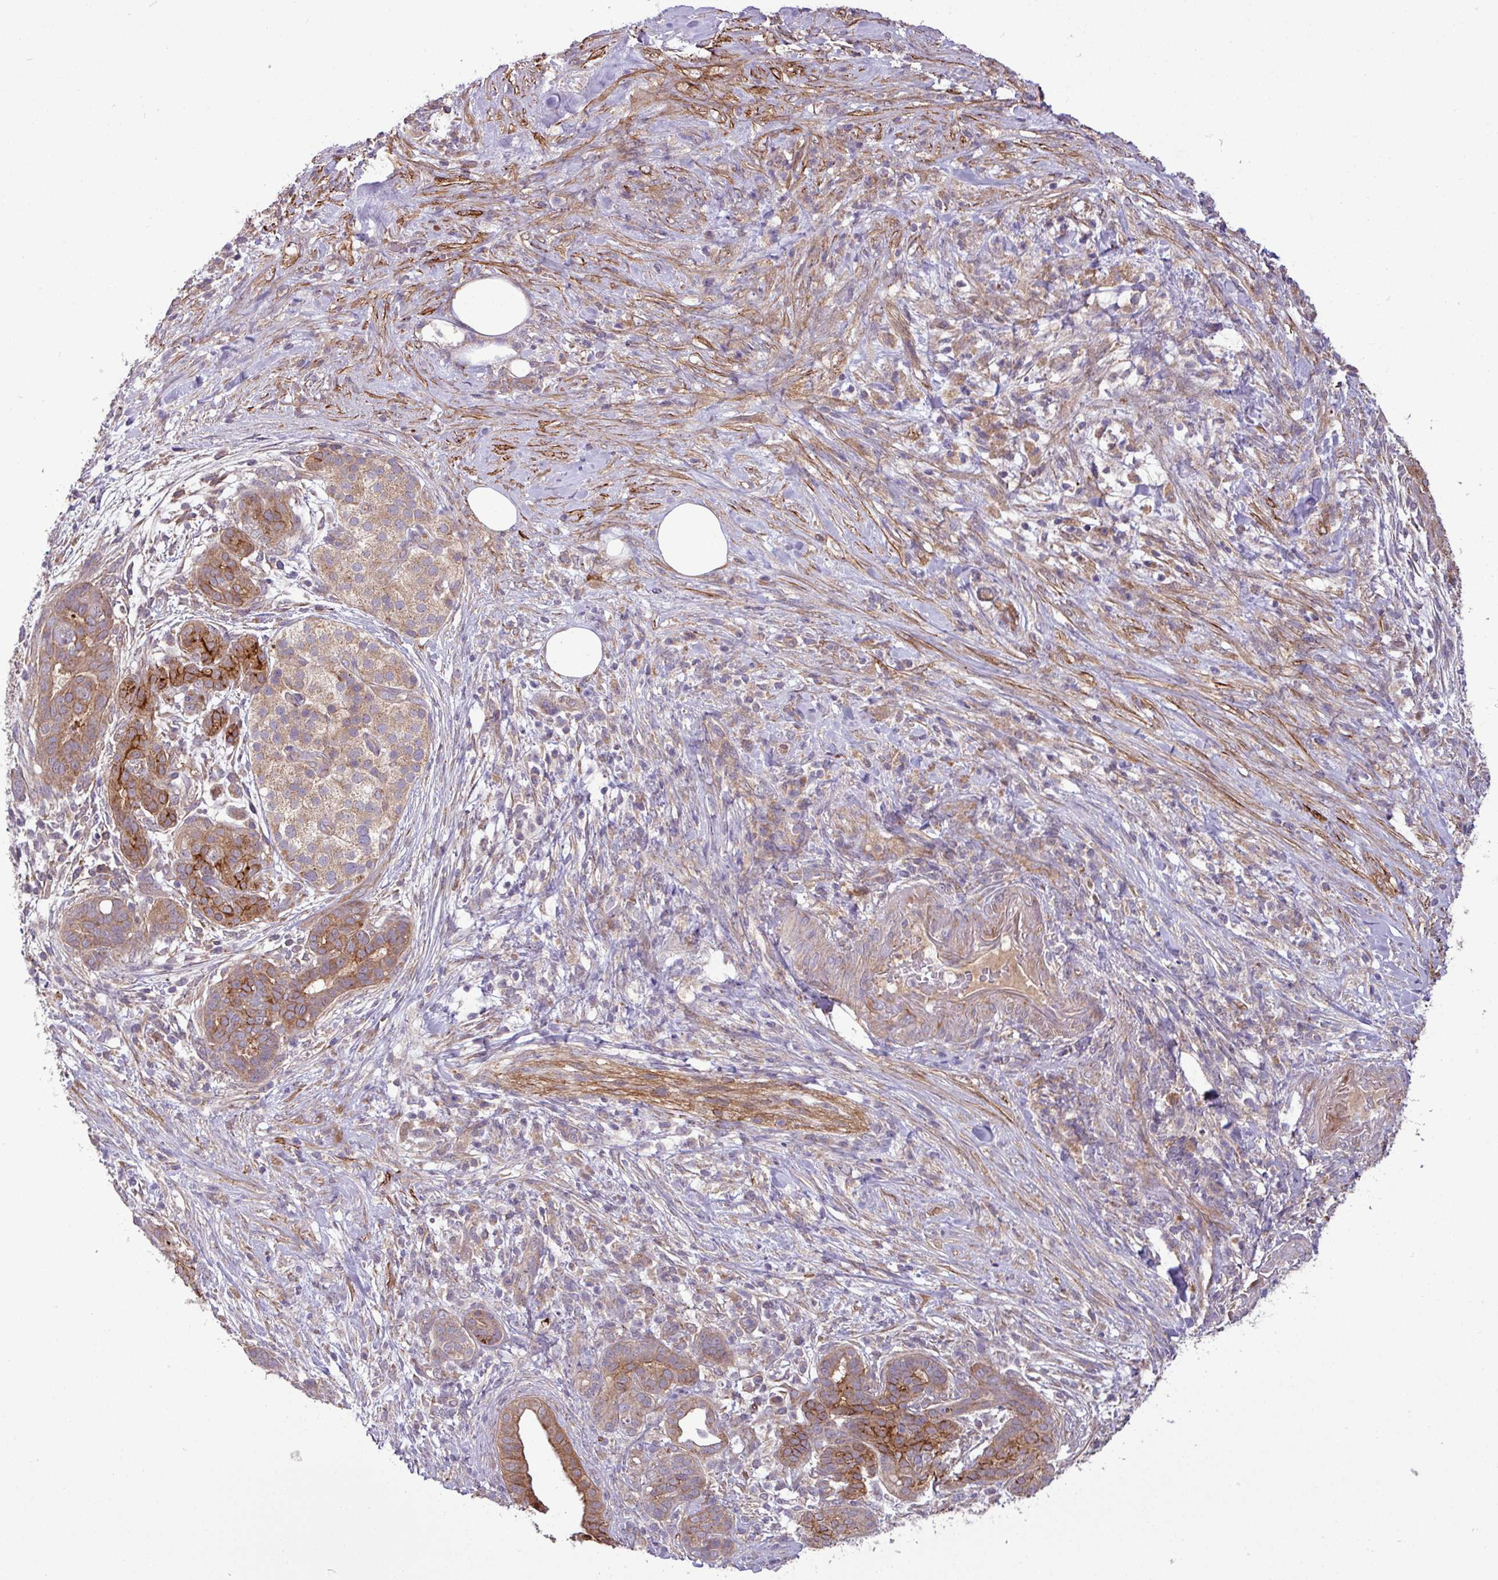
{"staining": {"intensity": "moderate", "quantity": ">75%", "location": "cytoplasmic/membranous"}, "tissue": "pancreatic cancer", "cell_type": "Tumor cells", "image_type": "cancer", "snomed": [{"axis": "morphology", "description": "Adenocarcinoma, NOS"}, {"axis": "topography", "description": "Pancreas"}], "caption": "Tumor cells demonstrate moderate cytoplasmic/membranous expression in approximately >75% of cells in pancreatic cancer. (DAB (3,3'-diaminobenzidine) IHC, brown staining for protein, blue staining for nuclei).", "gene": "XIAP", "patient": {"sex": "male", "age": 44}}